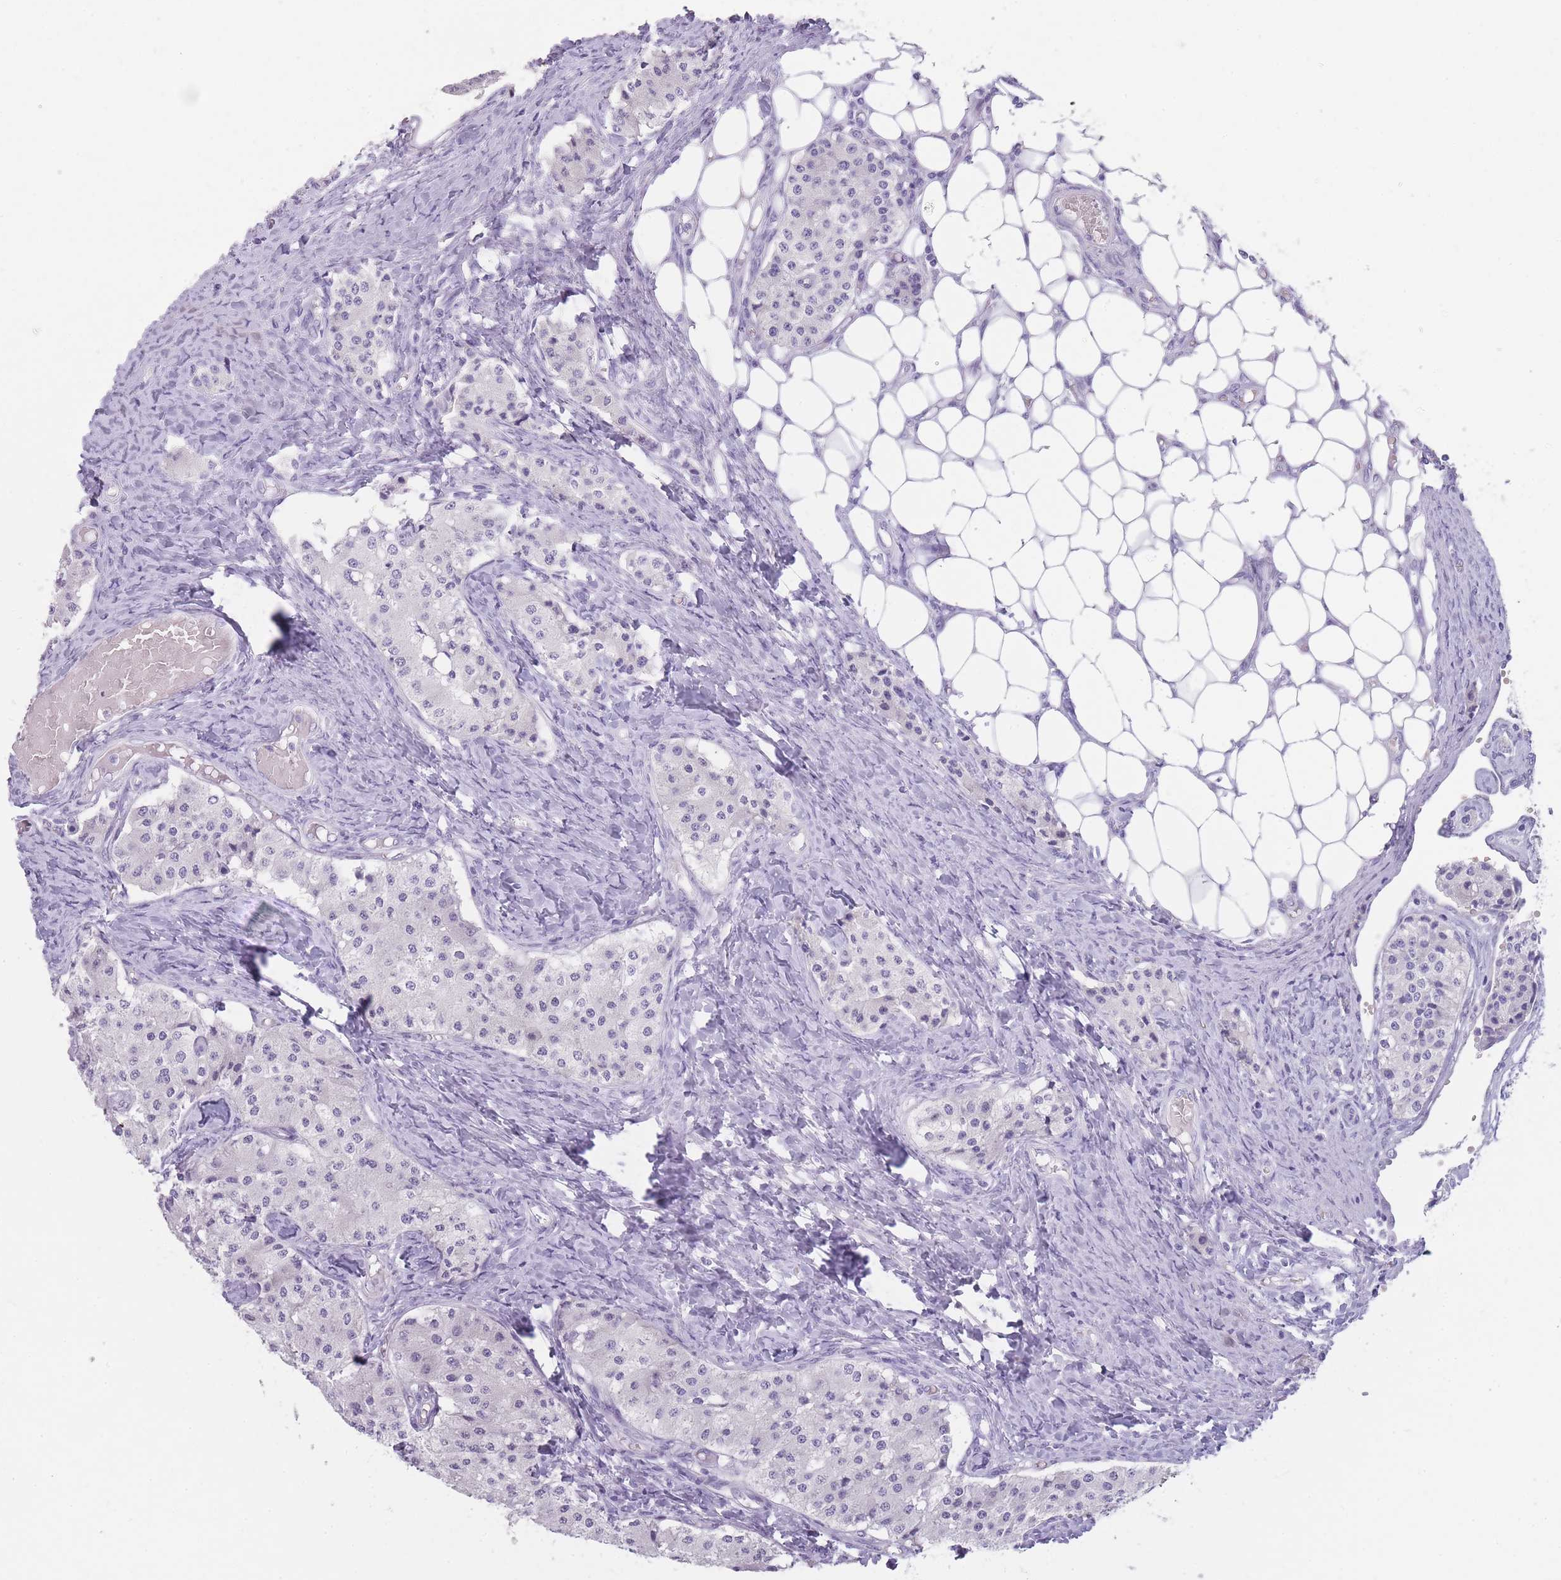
{"staining": {"intensity": "negative", "quantity": "none", "location": "none"}, "tissue": "carcinoid", "cell_type": "Tumor cells", "image_type": "cancer", "snomed": [{"axis": "morphology", "description": "Carcinoid, malignant, NOS"}, {"axis": "topography", "description": "Colon"}], "caption": "The image exhibits no staining of tumor cells in carcinoid. (DAB (3,3'-diaminobenzidine) IHC with hematoxylin counter stain).", "gene": "TCP11", "patient": {"sex": "female", "age": 52}}